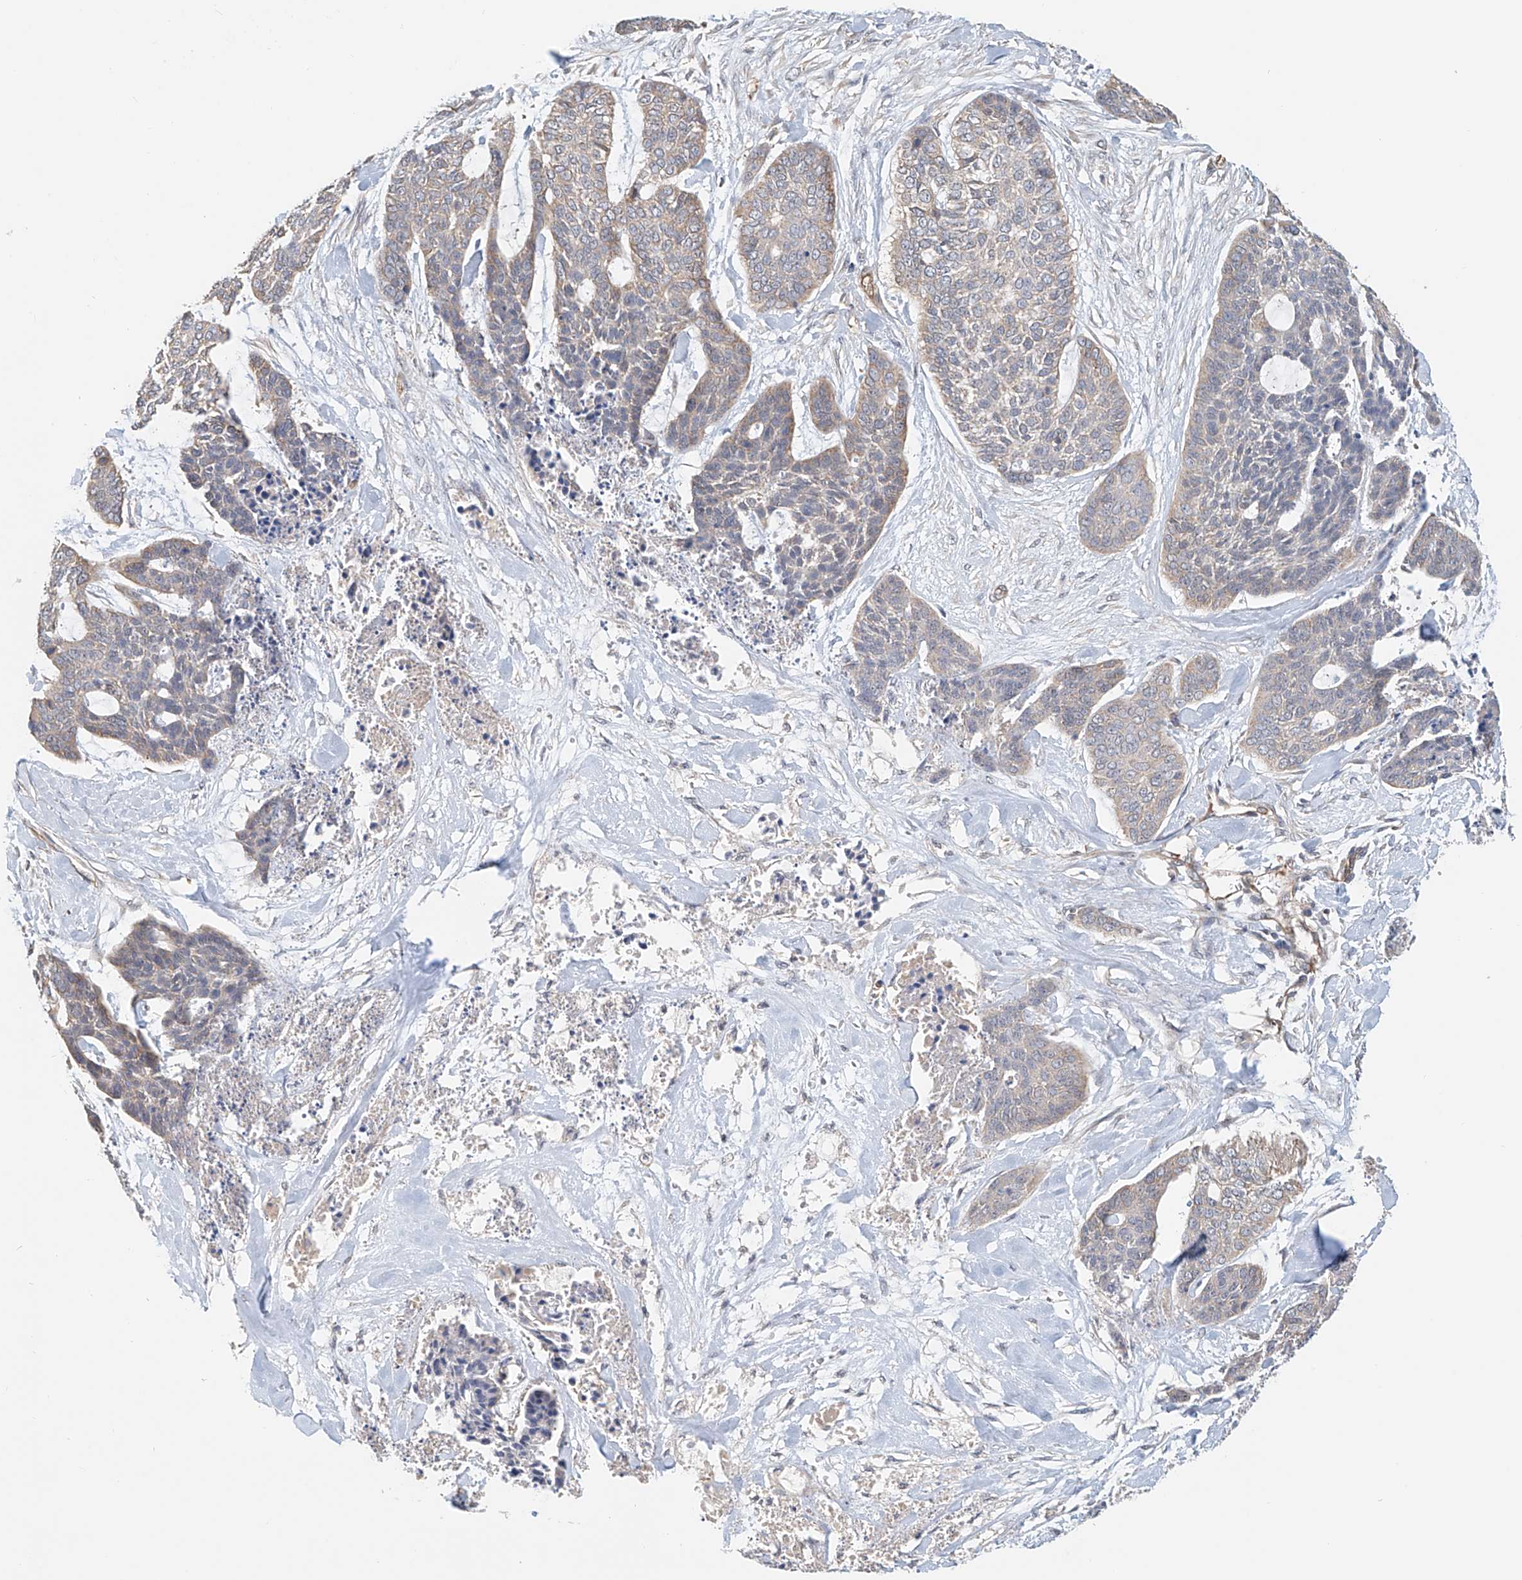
{"staining": {"intensity": "negative", "quantity": "none", "location": "none"}, "tissue": "skin cancer", "cell_type": "Tumor cells", "image_type": "cancer", "snomed": [{"axis": "morphology", "description": "Basal cell carcinoma"}, {"axis": "topography", "description": "Skin"}], "caption": "Immunohistochemistry of skin basal cell carcinoma exhibits no expression in tumor cells. Nuclei are stained in blue.", "gene": "FRYL", "patient": {"sex": "female", "age": 64}}